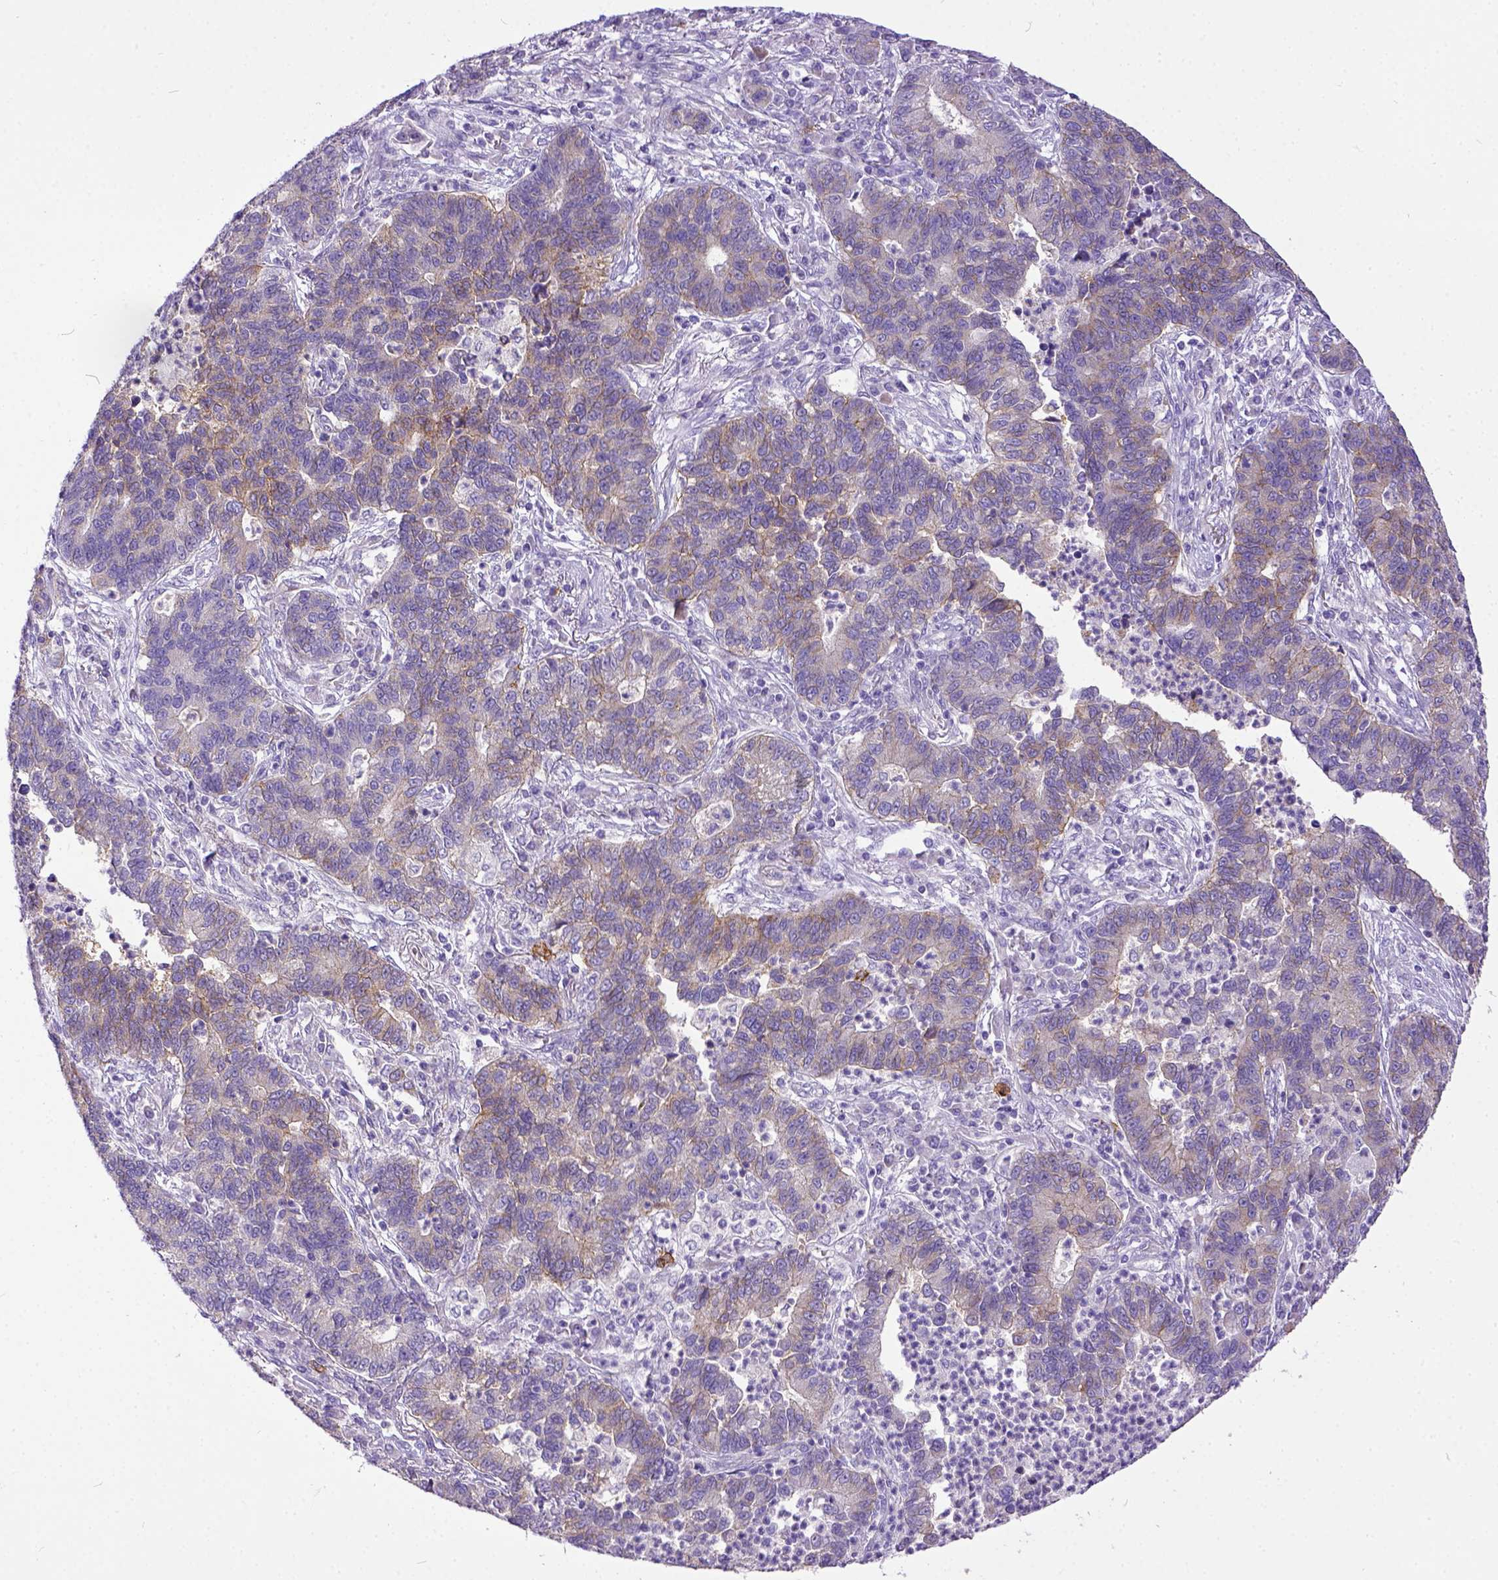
{"staining": {"intensity": "weak", "quantity": "25%-75%", "location": "cytoplasmic/membranous"}, "tissue": "lung cancer", "cell_type": "Tumor cells", "image_type": "cancer", "snomed": [{"axis": "morphology", "description": "Adenocarcinoma, NOS"}, {"axis": "topography", "description": "Lung"}], "caption": "A brown stain highlights weak cytoplasmic/membranous expression of a protein in lung cancer tumor cells. (DAB = brown stain, brightfield microscopy at high magnification).", "gene": "KIT", "patient": {"sex": "female", "age": 57}}